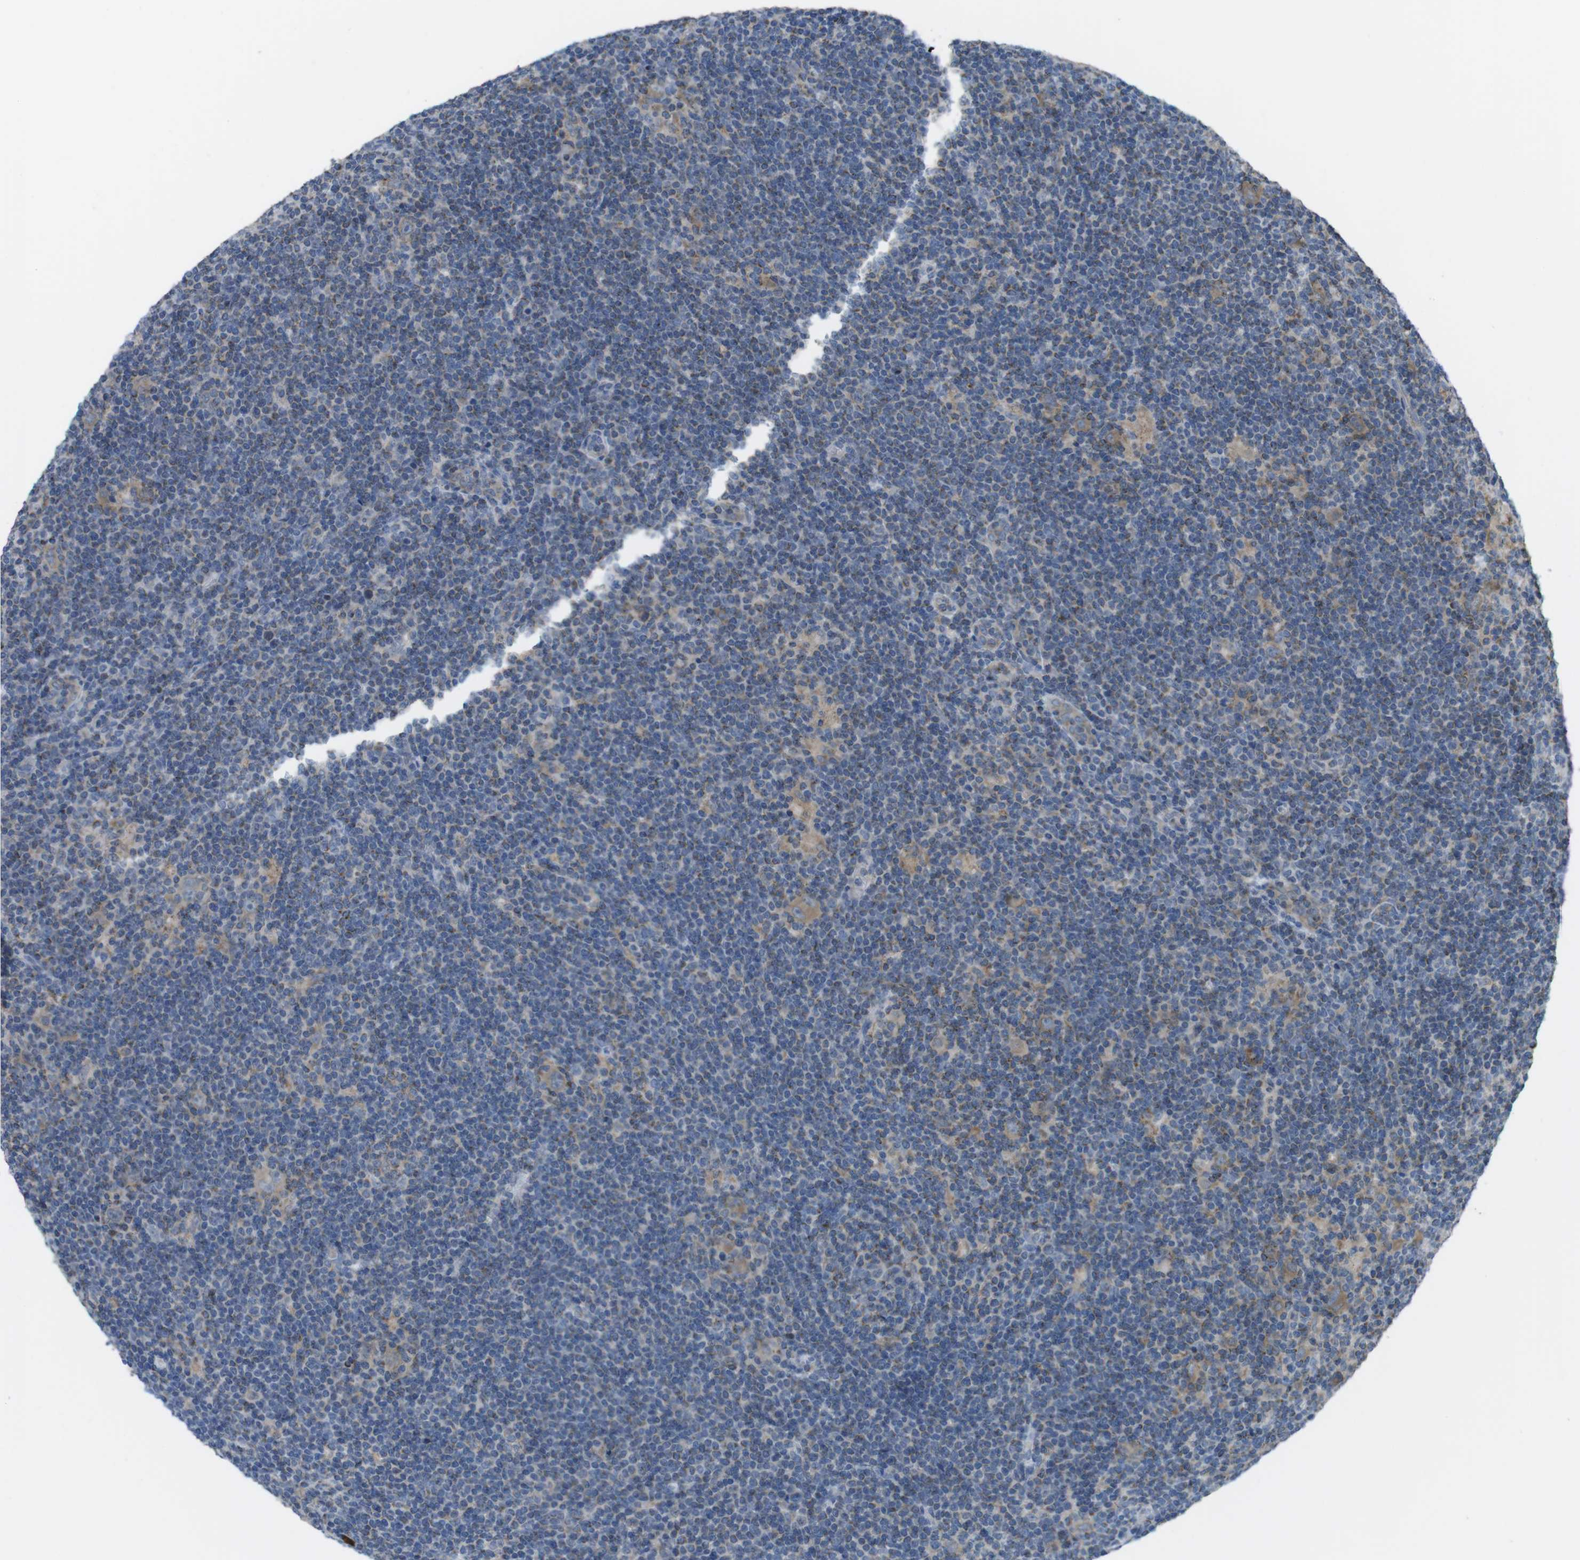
{"staining": {"intensity": "weak", "quantity": "25%-75%", "location": "cytoplasmic/membranous"}, "tissue": "lymphoma", "cell_type": "Tumor cells", "image_type": "cancer", "snomed": [{"axis": "morphology", "description": "Hodgkin's disease, NOS"}, {"axis": "topography", "description": "Lymph node"}], "caption": "Immunohistochemical staining of human lymphoma reveals weak cytoplasmic/membranous protein staining in approximately 25%-75% of tumor cells.", "gene": "GRIK2", "patient": {"sex": "female", "age": 57}}